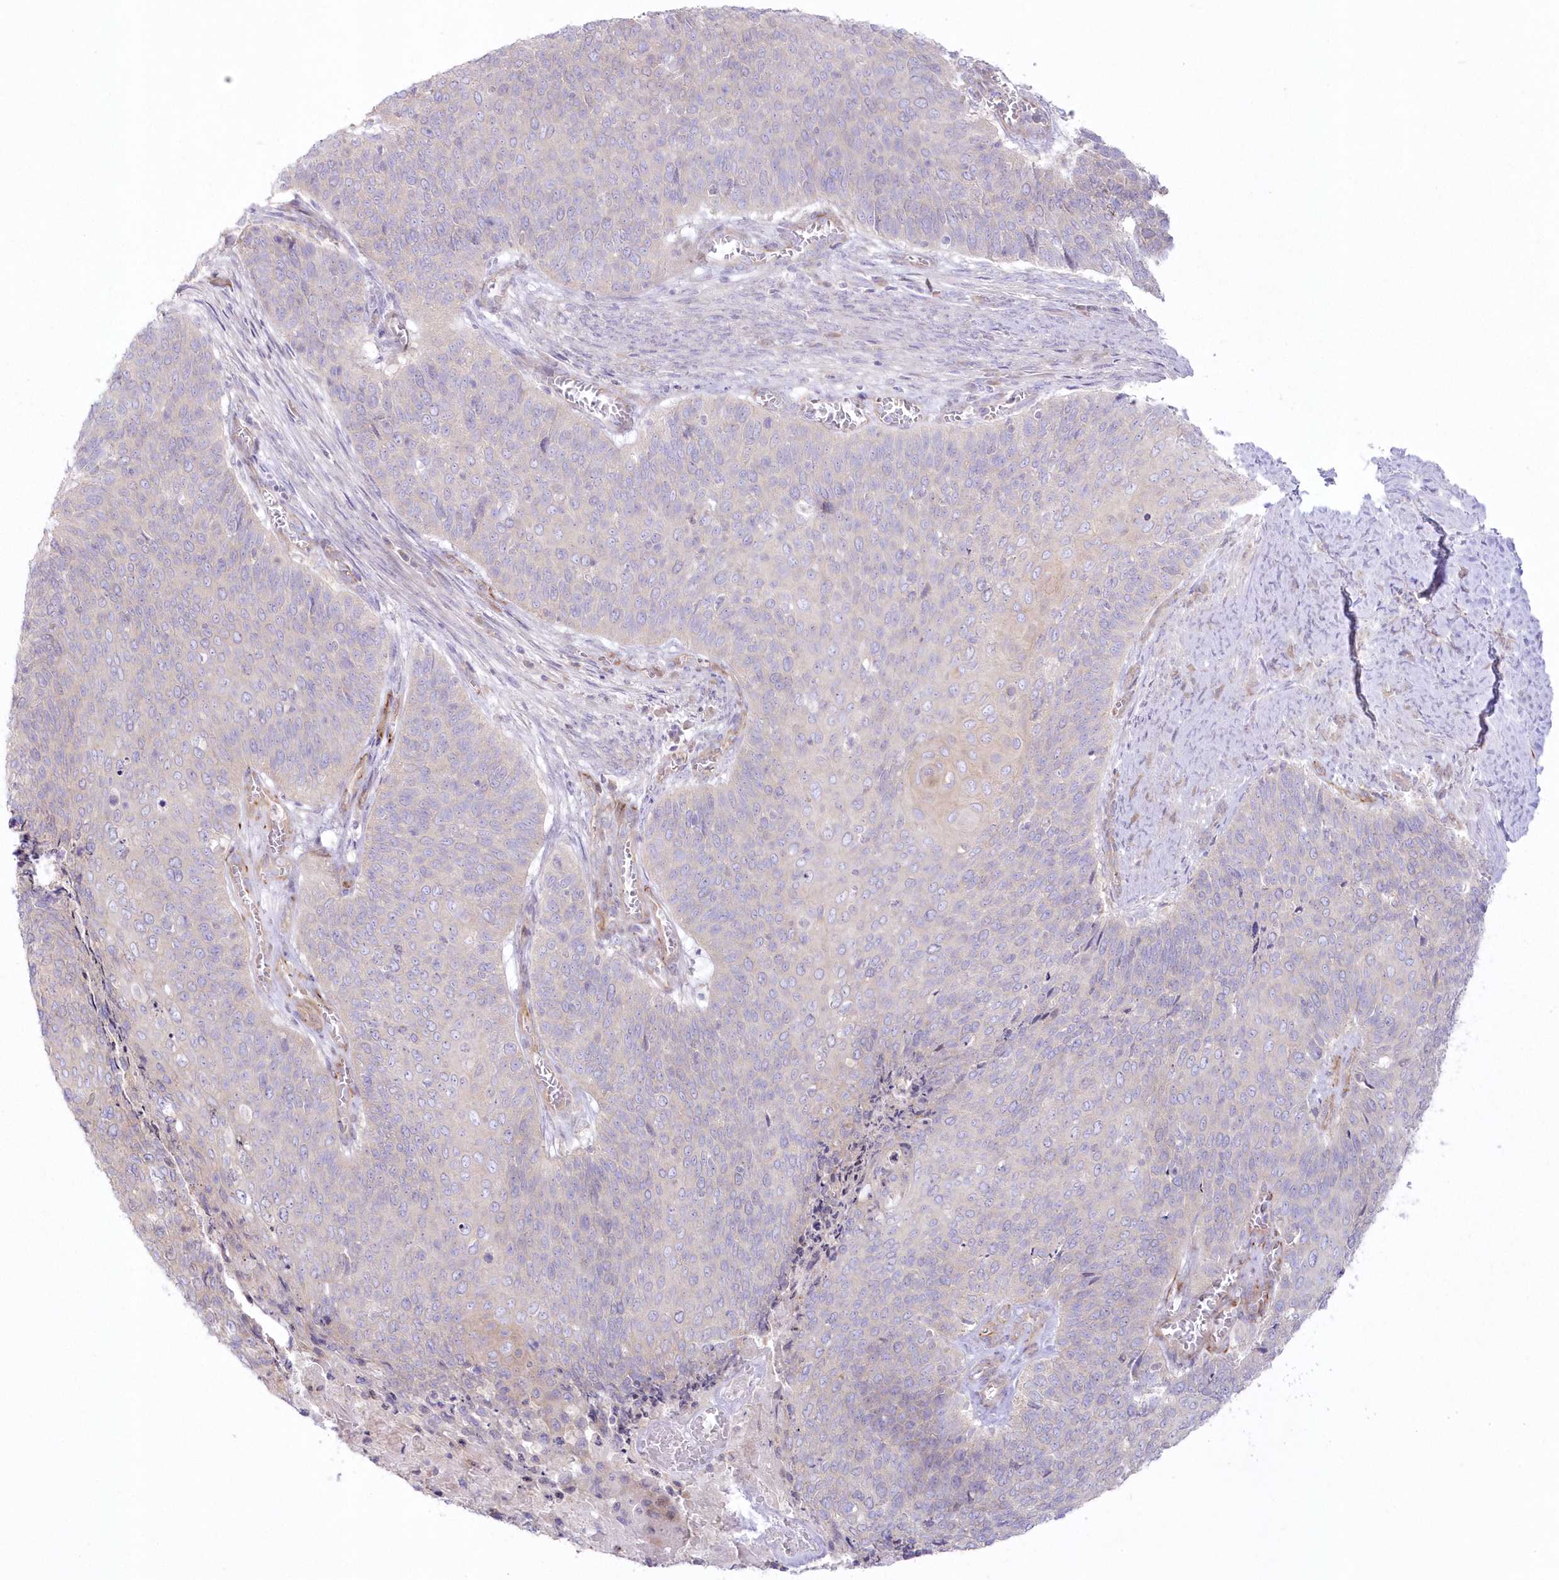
{"staining": {"intensity": "negative", "quantity": "none", "location": "none"}, "tissue": "cervical cancer", "cell_type": "Tumor cells", "image_type": "cancer", "snomed": [{"axis": "morphology", "description": "Squamous cell carcinoma, NOS"}, {"axis": "topography", "description": "Cervix"}], "caption": "This is an IHC histopathology image of cervical cancer (squamous cell carcinoma). There is no expression in tumor cells.", "gene": "ZNF843", "patient": {"sex": "female", "age": 39}}